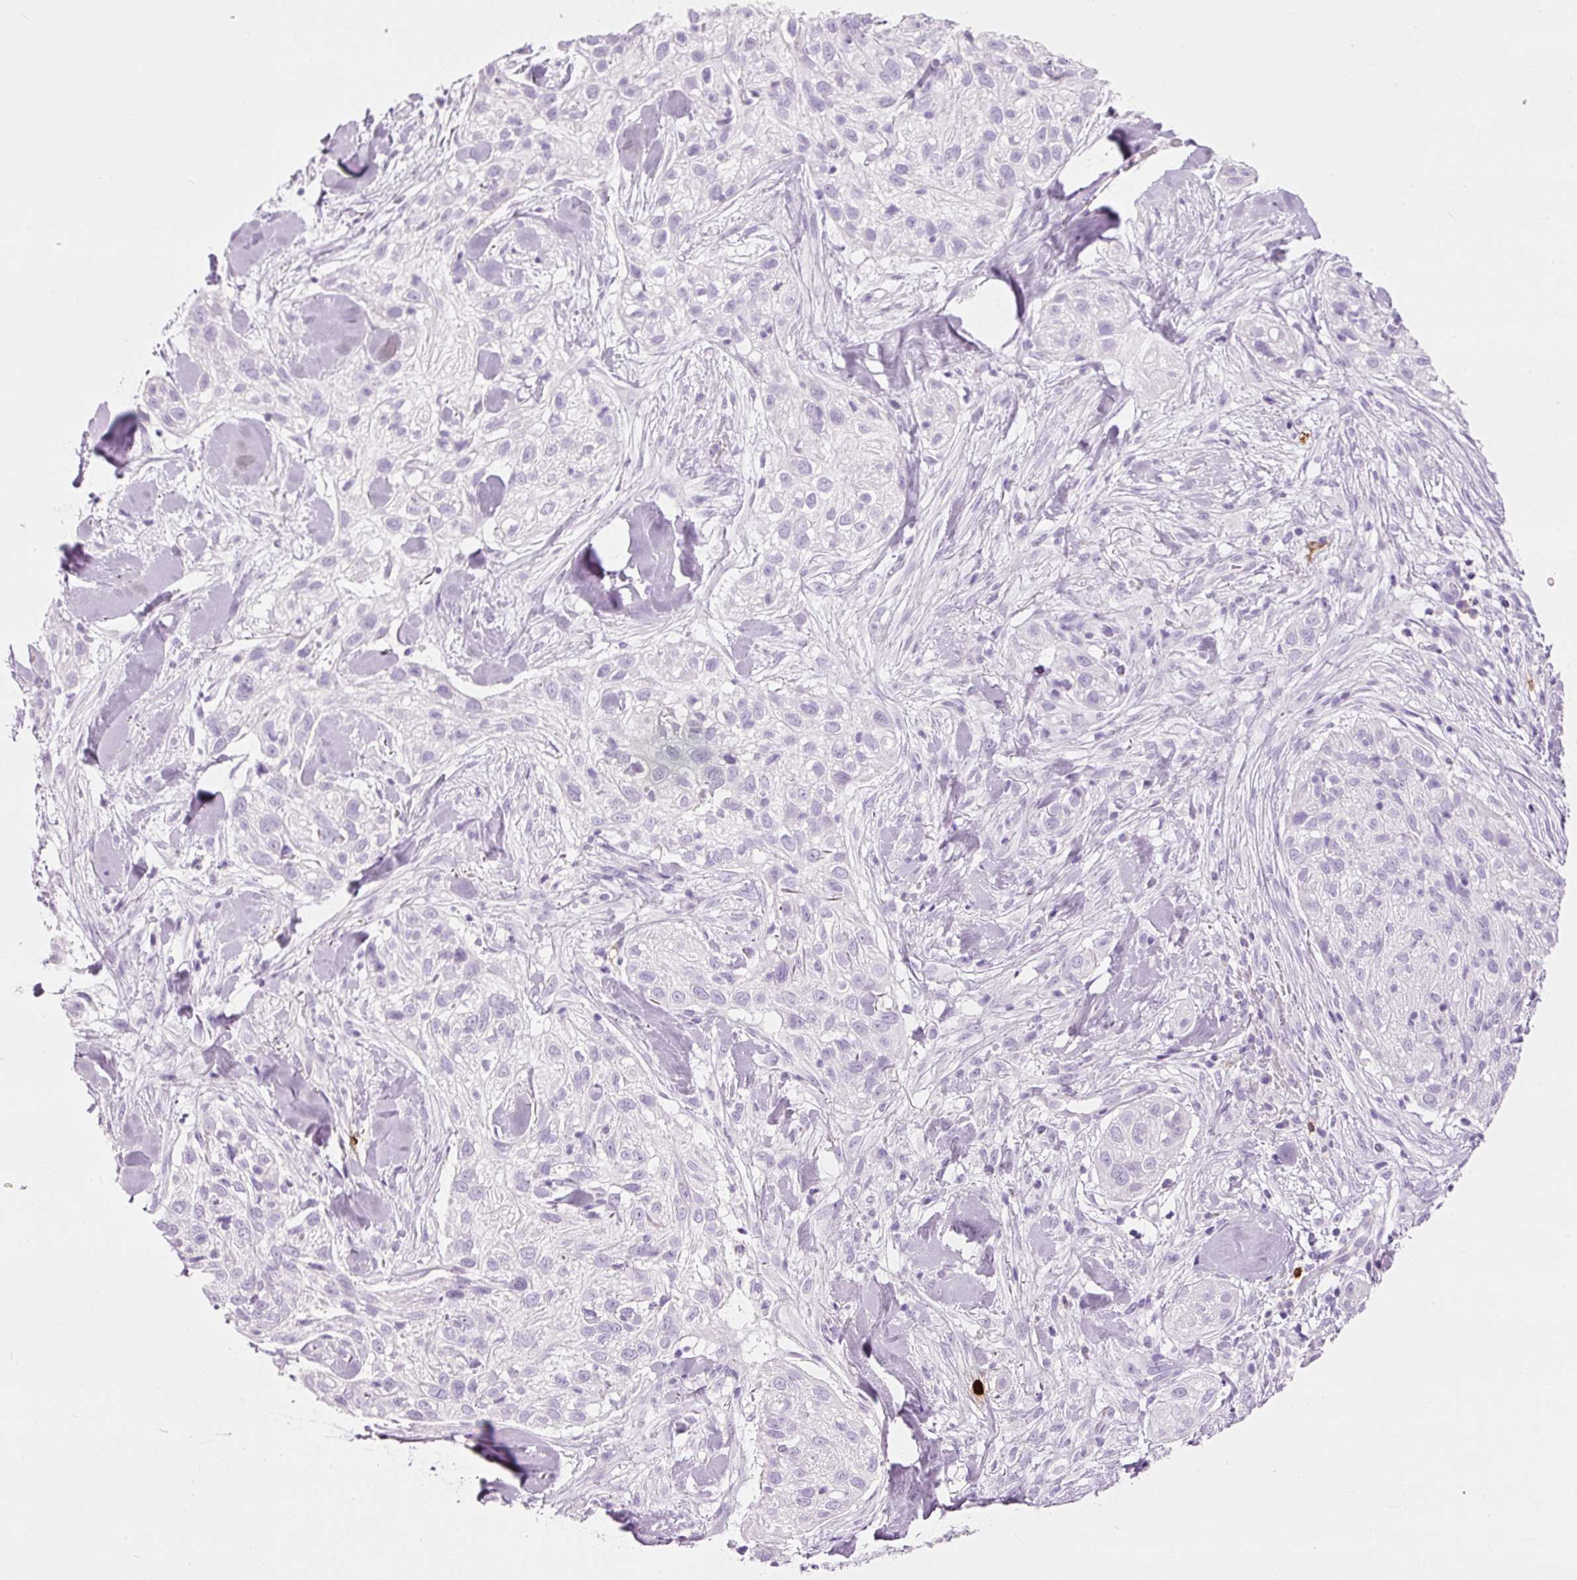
{"staining": {"intensity": "negative", "quantity": "none", "location": "none"}, "tissue": "skin cancer", "cell_type": "Tumor cells", "image_type": "cancer", "snomed": [{"axis": "morphology", "description": "Squamous cell carcinoma, NOS"}, {"axis": "topography", "description": "Skin"}], "caption": "Micrograph shows no protein staining in tumor cells of squamous cell carcinoma (skin) tissue.", "gene": "CMA1", "patient": {"sex": "male", "age": 82}}